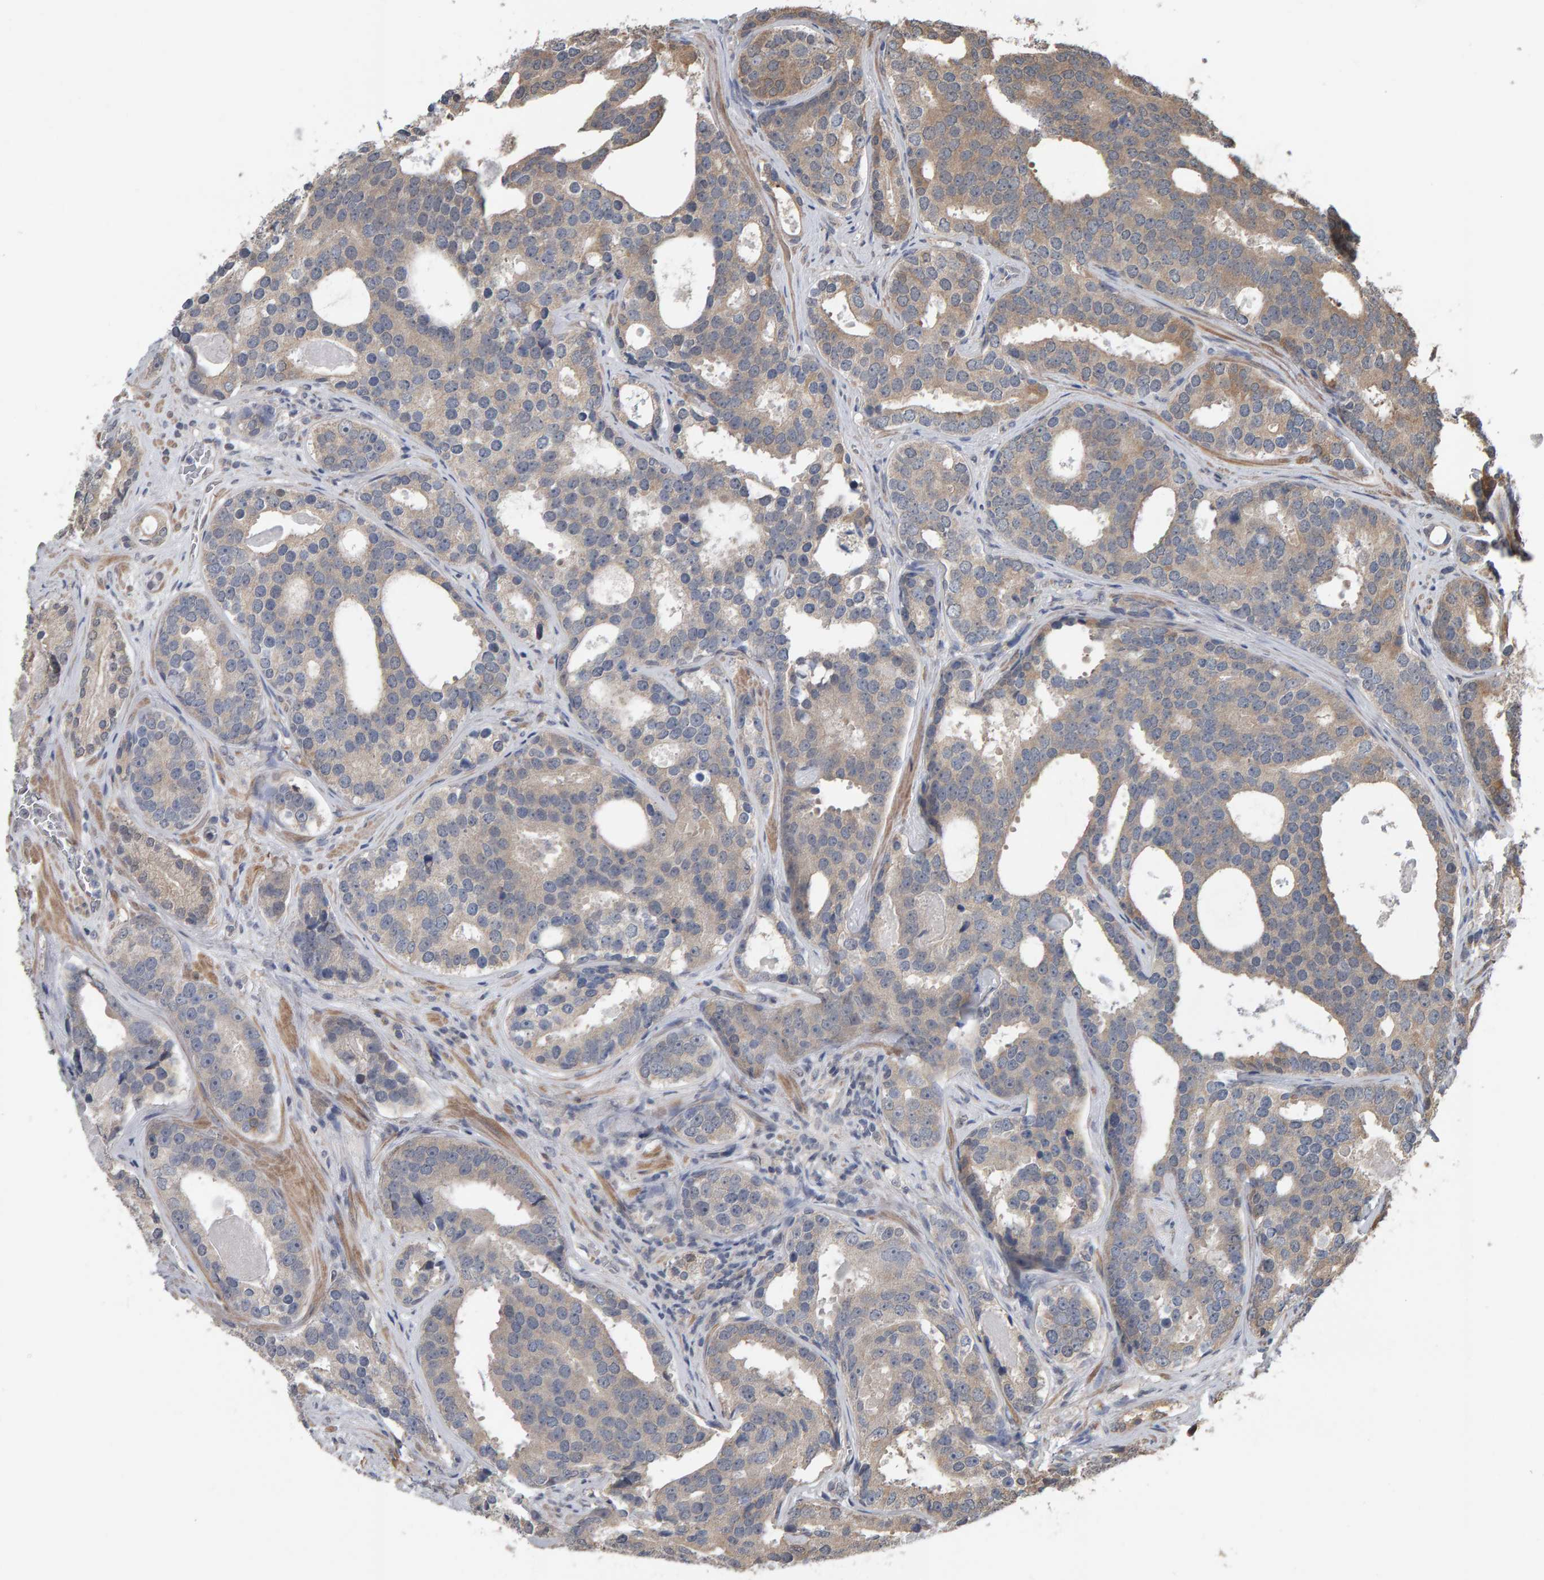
{"staining": {"intensity": "weak", "quantity": "25%-75%", "location": "cytoplasmic/membranous"}, "tissue": "prostate cancer", "cell_type": "Tumor cells", "image_type": "cancer", "snomed": [{"axis": "morphology", "description": "Adenocarcinoma, High grade"}, {"axis": "topography", "description": "Prostate"}], "caption": "A brown stain highlights weak cytoplasmic/membranous expression of a protein in prostate cancer (high-grade adenocarcinoma) tumor cells.", "gene": "COASY", "patient": {"sex": "male", "age": 60}}